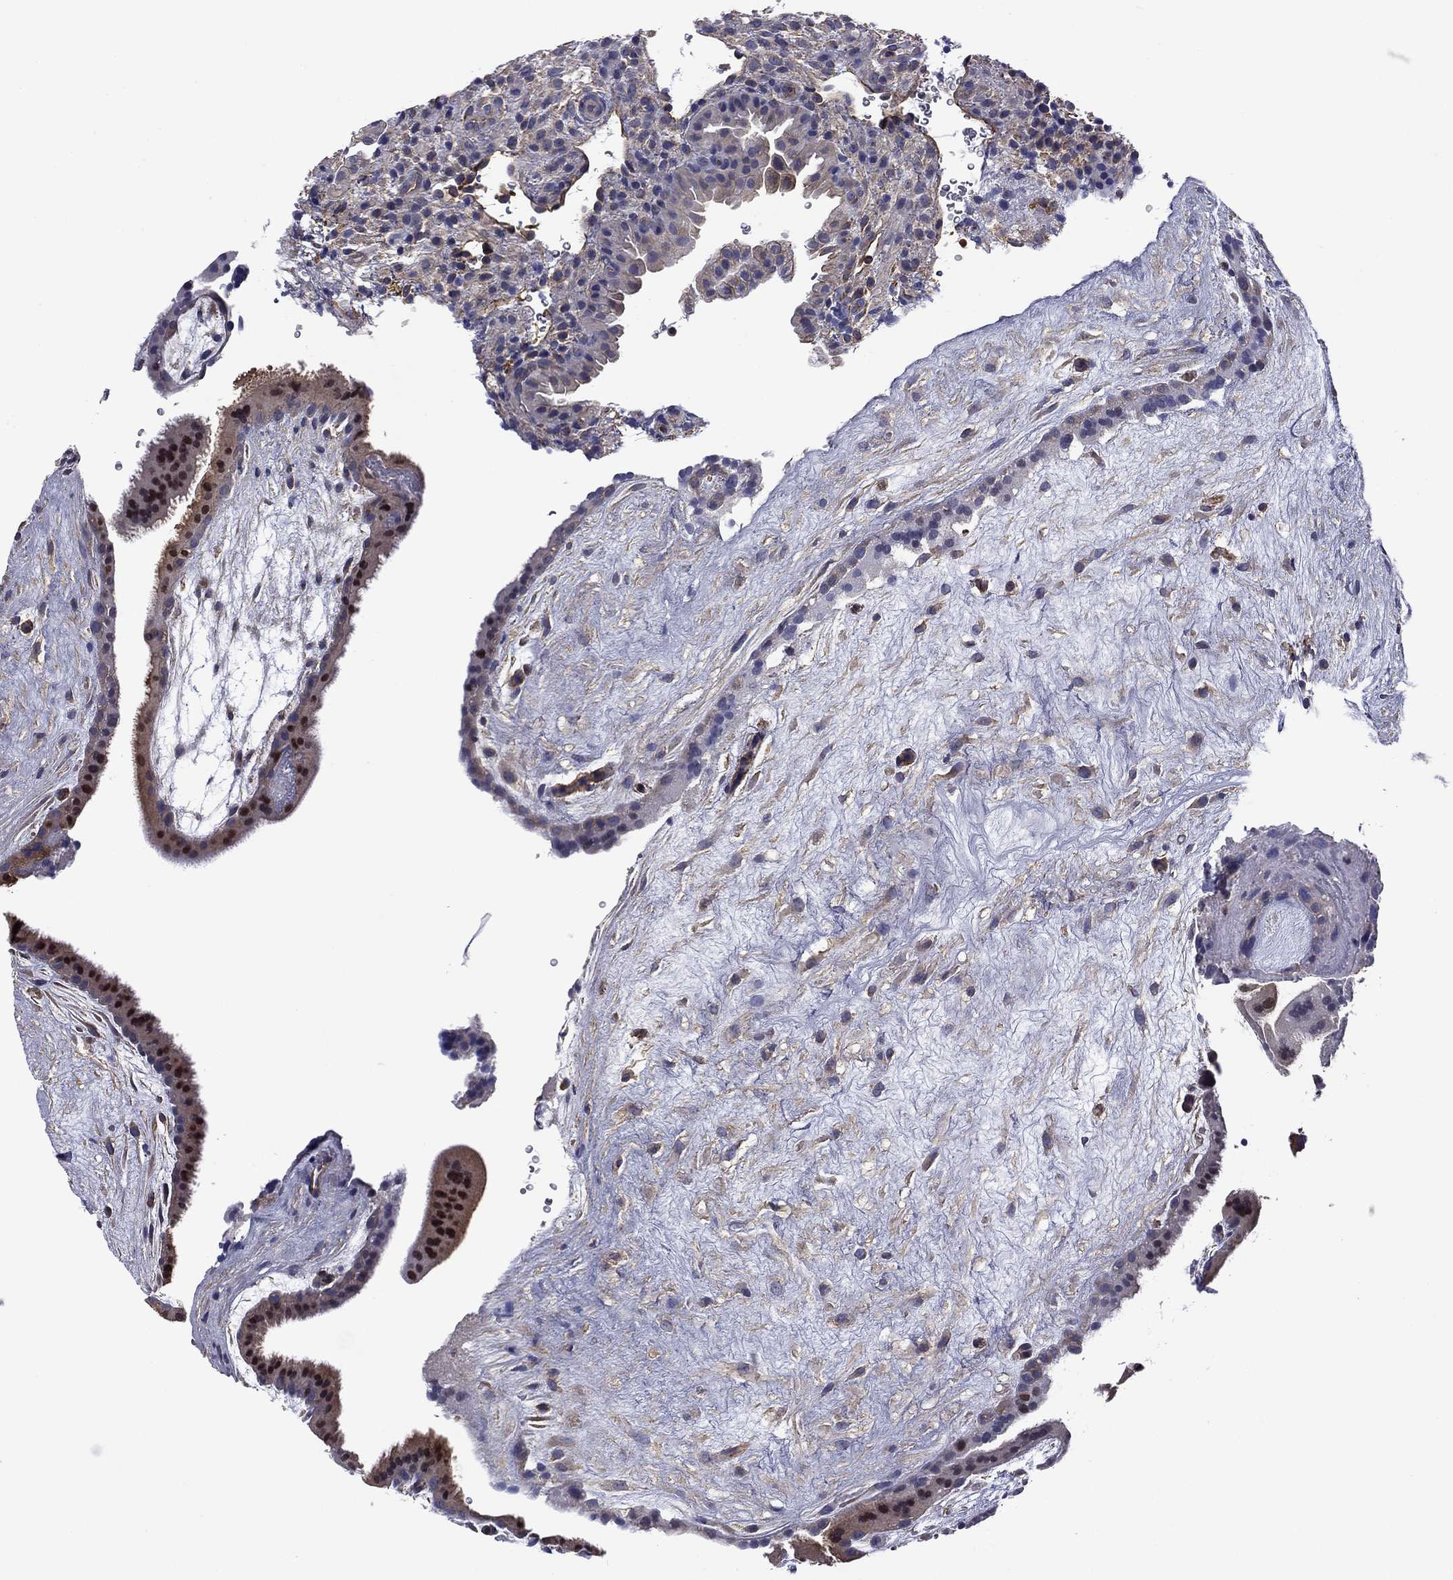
{"staining": {"intensity": "moderate", "quantity": "<25%", "location": "cytoplasmic/membranous"}, "tissue": "placenta", "cell_type": "Decidual cells", "image_type": "normal", "snomed": [{"axis": "morphology", "description": "Normal tissue, NOS"}, {"axis": "topography", "description": "Placenta"}], "caption": "Brown immunohistochemical staining in benign placenta exhibits moderate cytoplasmic/membranous staining in about <25% of decidual cells.", "gene": "TCHH", "patient": {"sex": "female", "age": 19}}